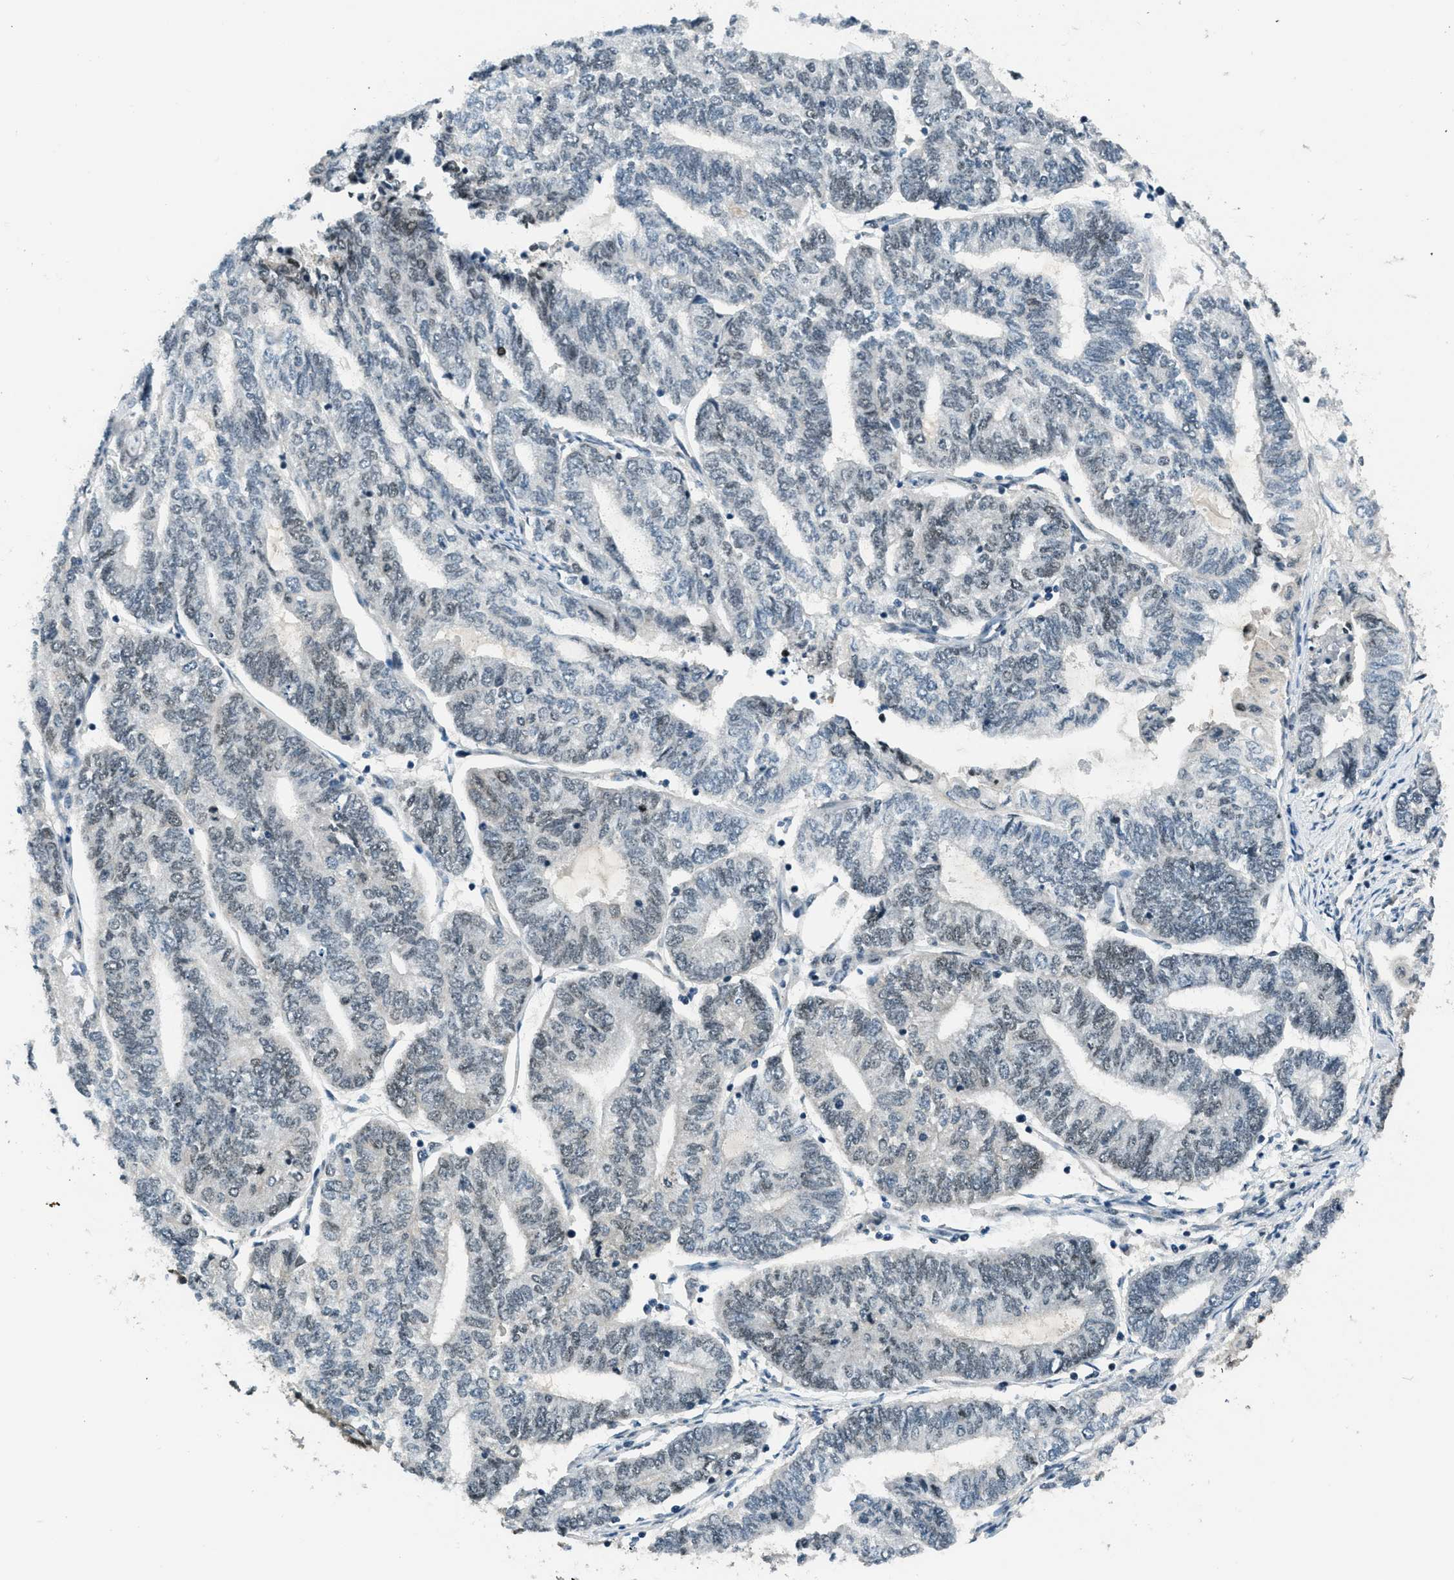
{"staining": {"intensity": "weak", "quantity": "<25%", "location": "nuclear"}, "tissue": "endometrial cancer", "cell_type": "Tumor cells", "image_type": "cancer", "snomed": [{"axis": "morphology", "description": "Adenocarcinoma, NOS"}, {"axis": "topography", "description": "Uterus"}, {"axis": "topography", "description": "Endometrium"}], "caption": "High power microscopy histopathology image of an immunohistochemistry photomicrograph of endometrial cancer (adenocarcinoma), revealing no significant staining in tumor cells.", "gene": "KLF6", "patient": {"sex": "female", "age": 70}}